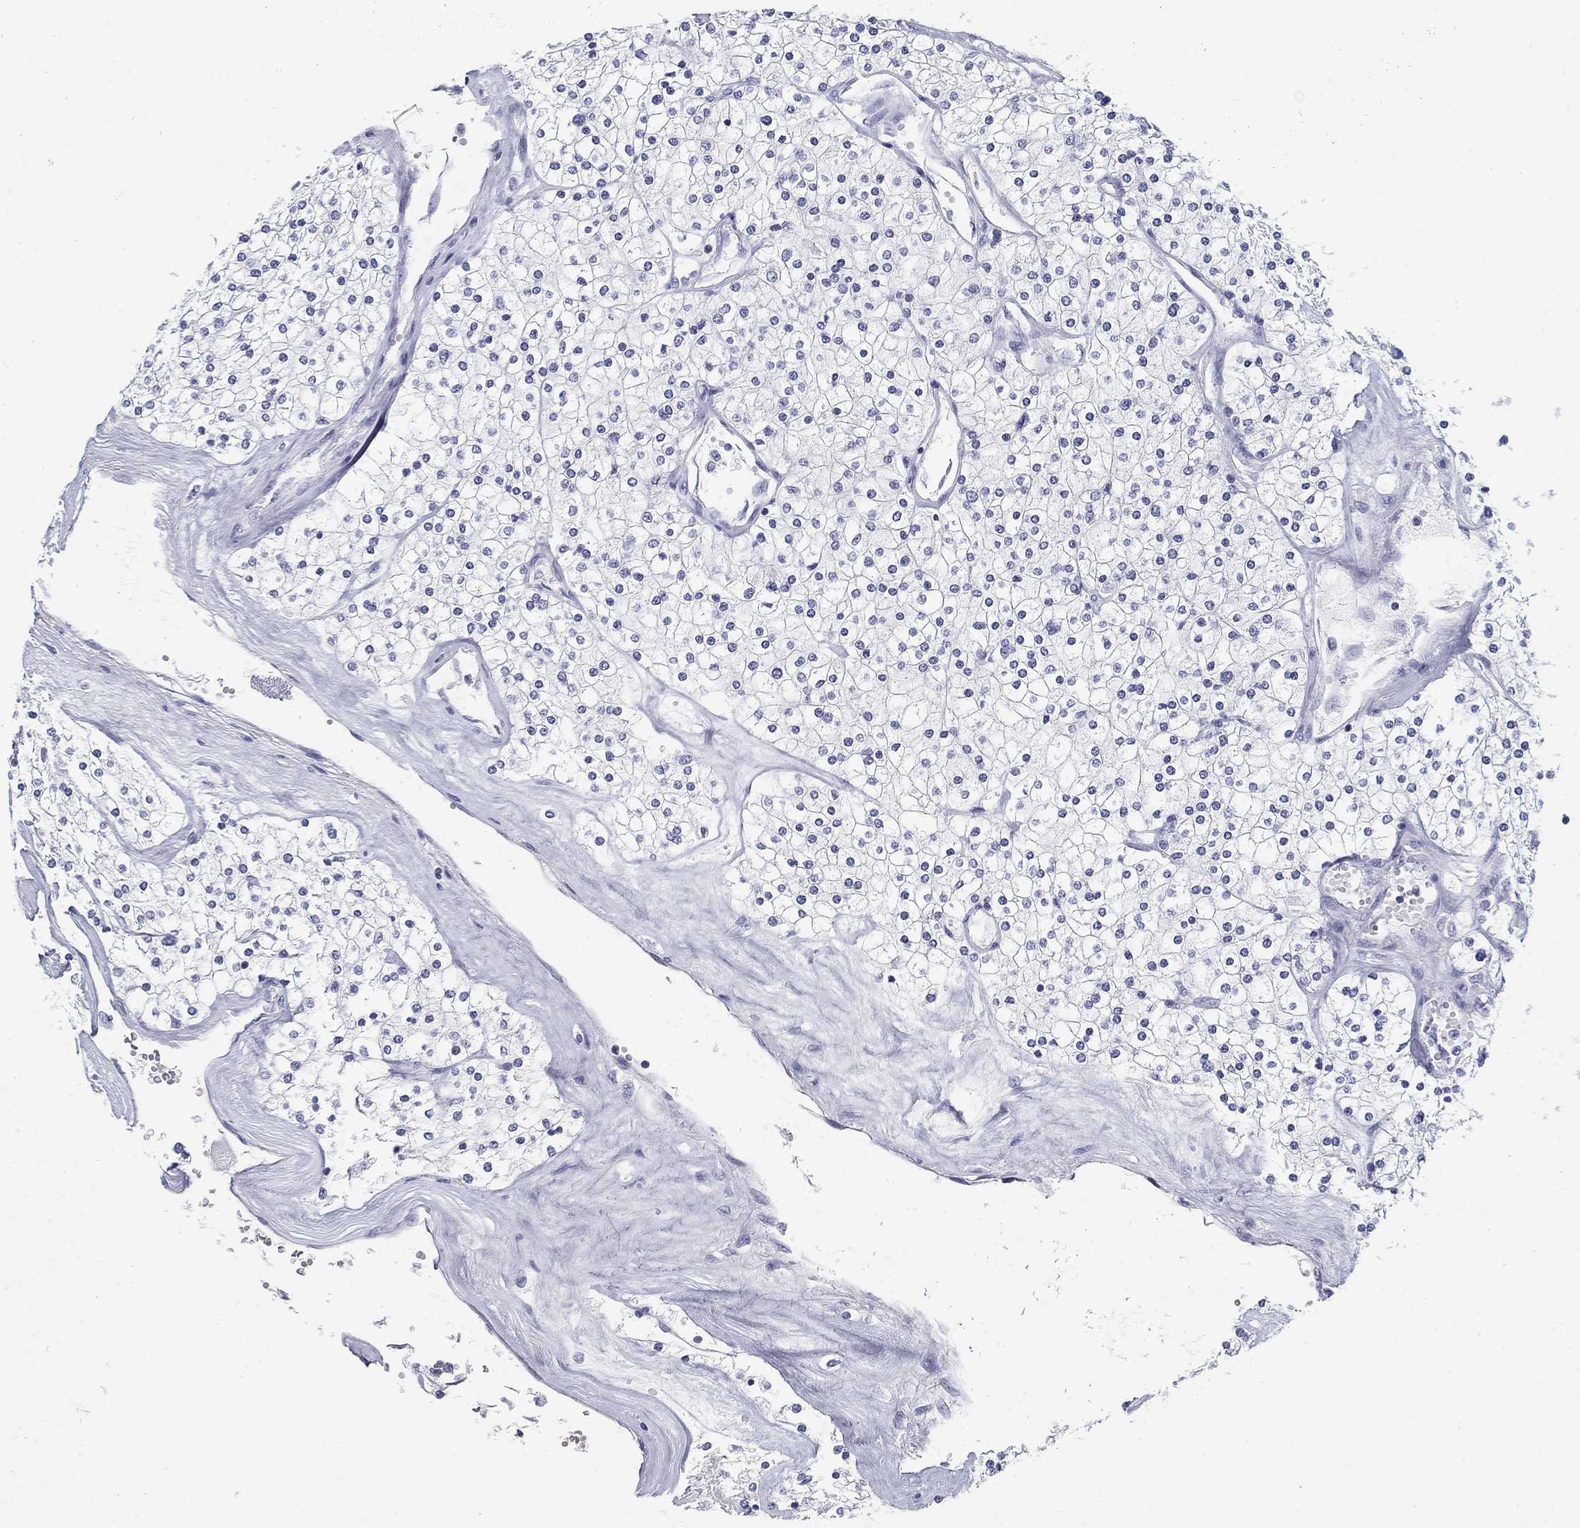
{"staining": {"intensity": "negative", "quantity": "none", "location": "none"}, "tissue": "renal cancer", "cell_type": "Tumor cells", "image_type": "cancer", "snomed": [{"axis": "morphology", "description": "Adenocarcinoma, NOS"}, {"axis": "topography", "description": "Kidney"}], "caption": "Tumor cells are negative for brown protein staining in renal adenocarcinoma. (DAB immunohistochemistry, high magnification).", "gene": "CD79B", "patient": {"sex": "male", "age": 80}}